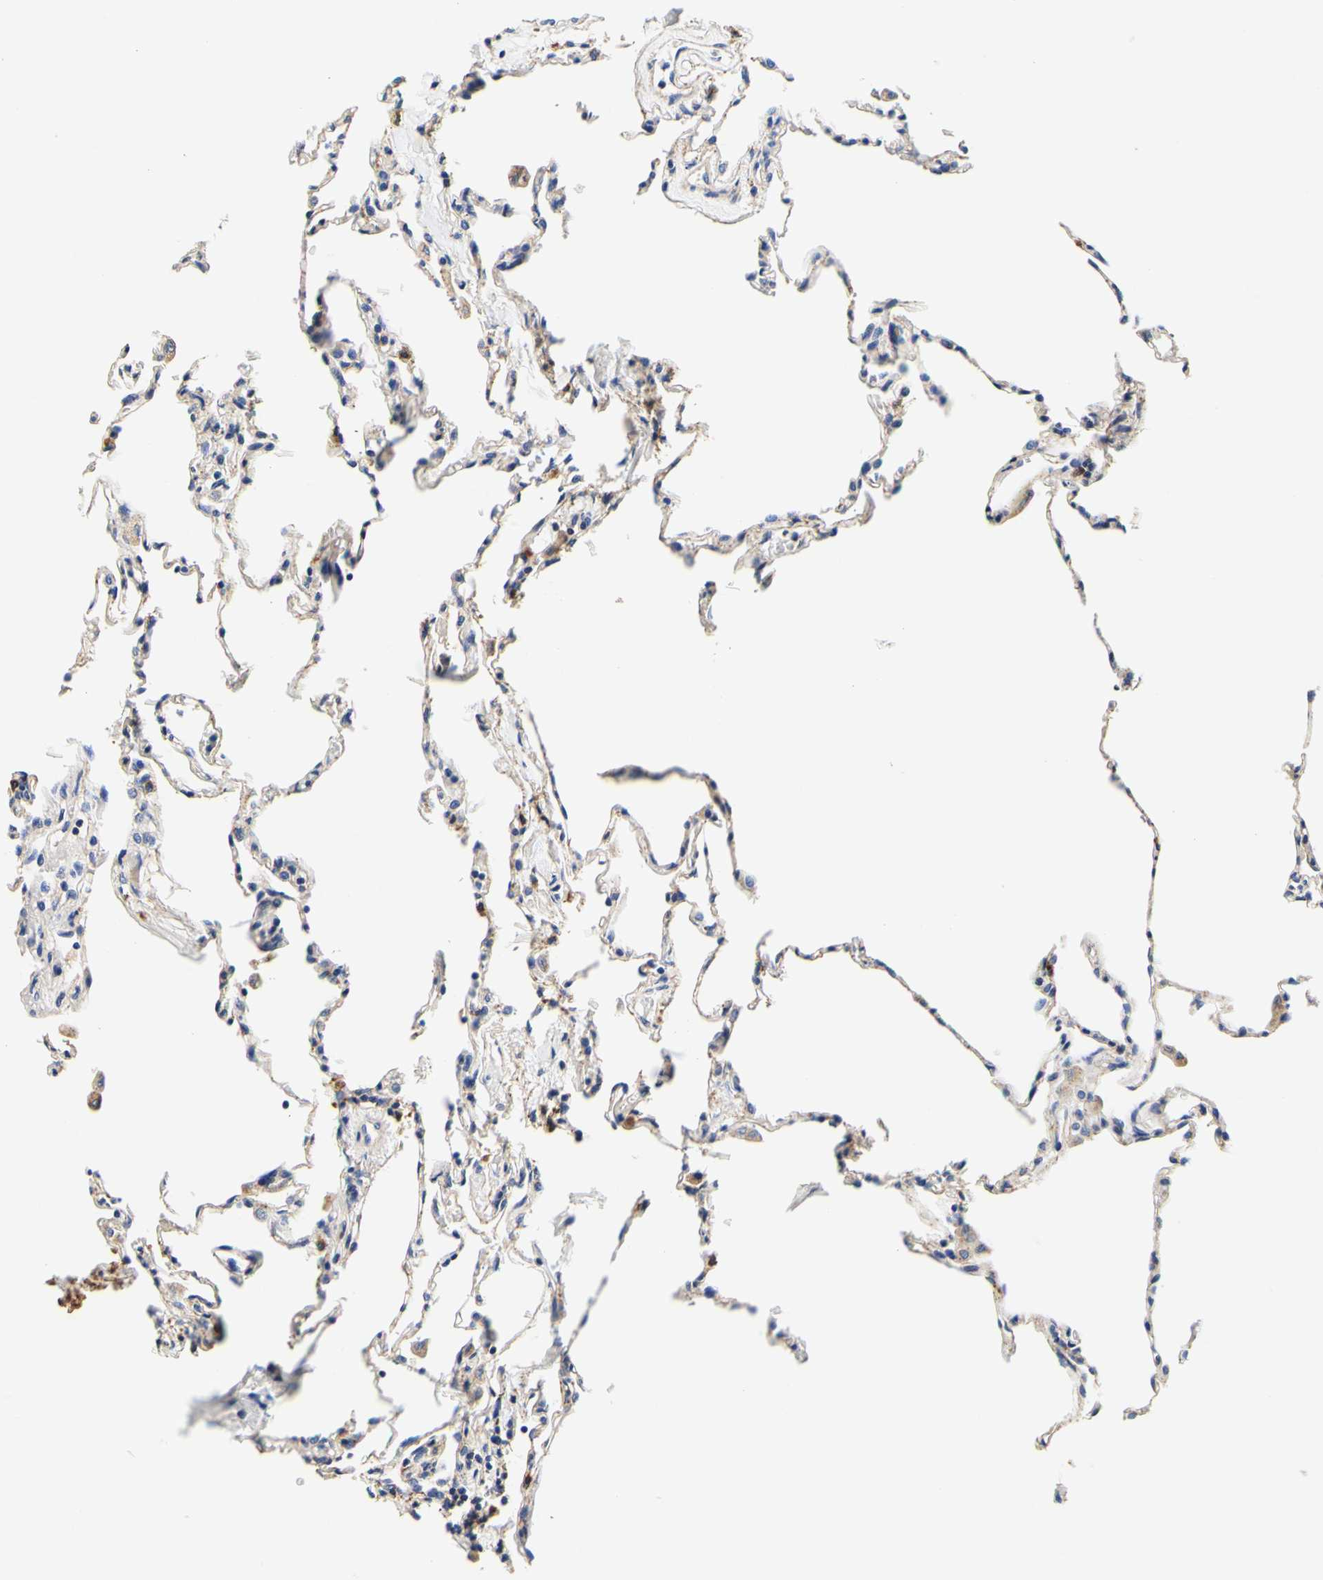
{"staining": {"intensity": "weak", "quantity": "<25%", "location": "cytoplasmic/membranous"}, "tissue": "lung", "cell_type": "Alveolar cells", "image_type": "normal", "snomed": [{"axis": "morphology", "description": "Normal tissue, NOS"}, {"axis": "topography", "description": "Lung"}], "caption": "The IHC photomicrograph has no significant positivity in alveolar cells of lung.", "gene": "CAMK4", "patient": {"sex": "male", "age": 59}}